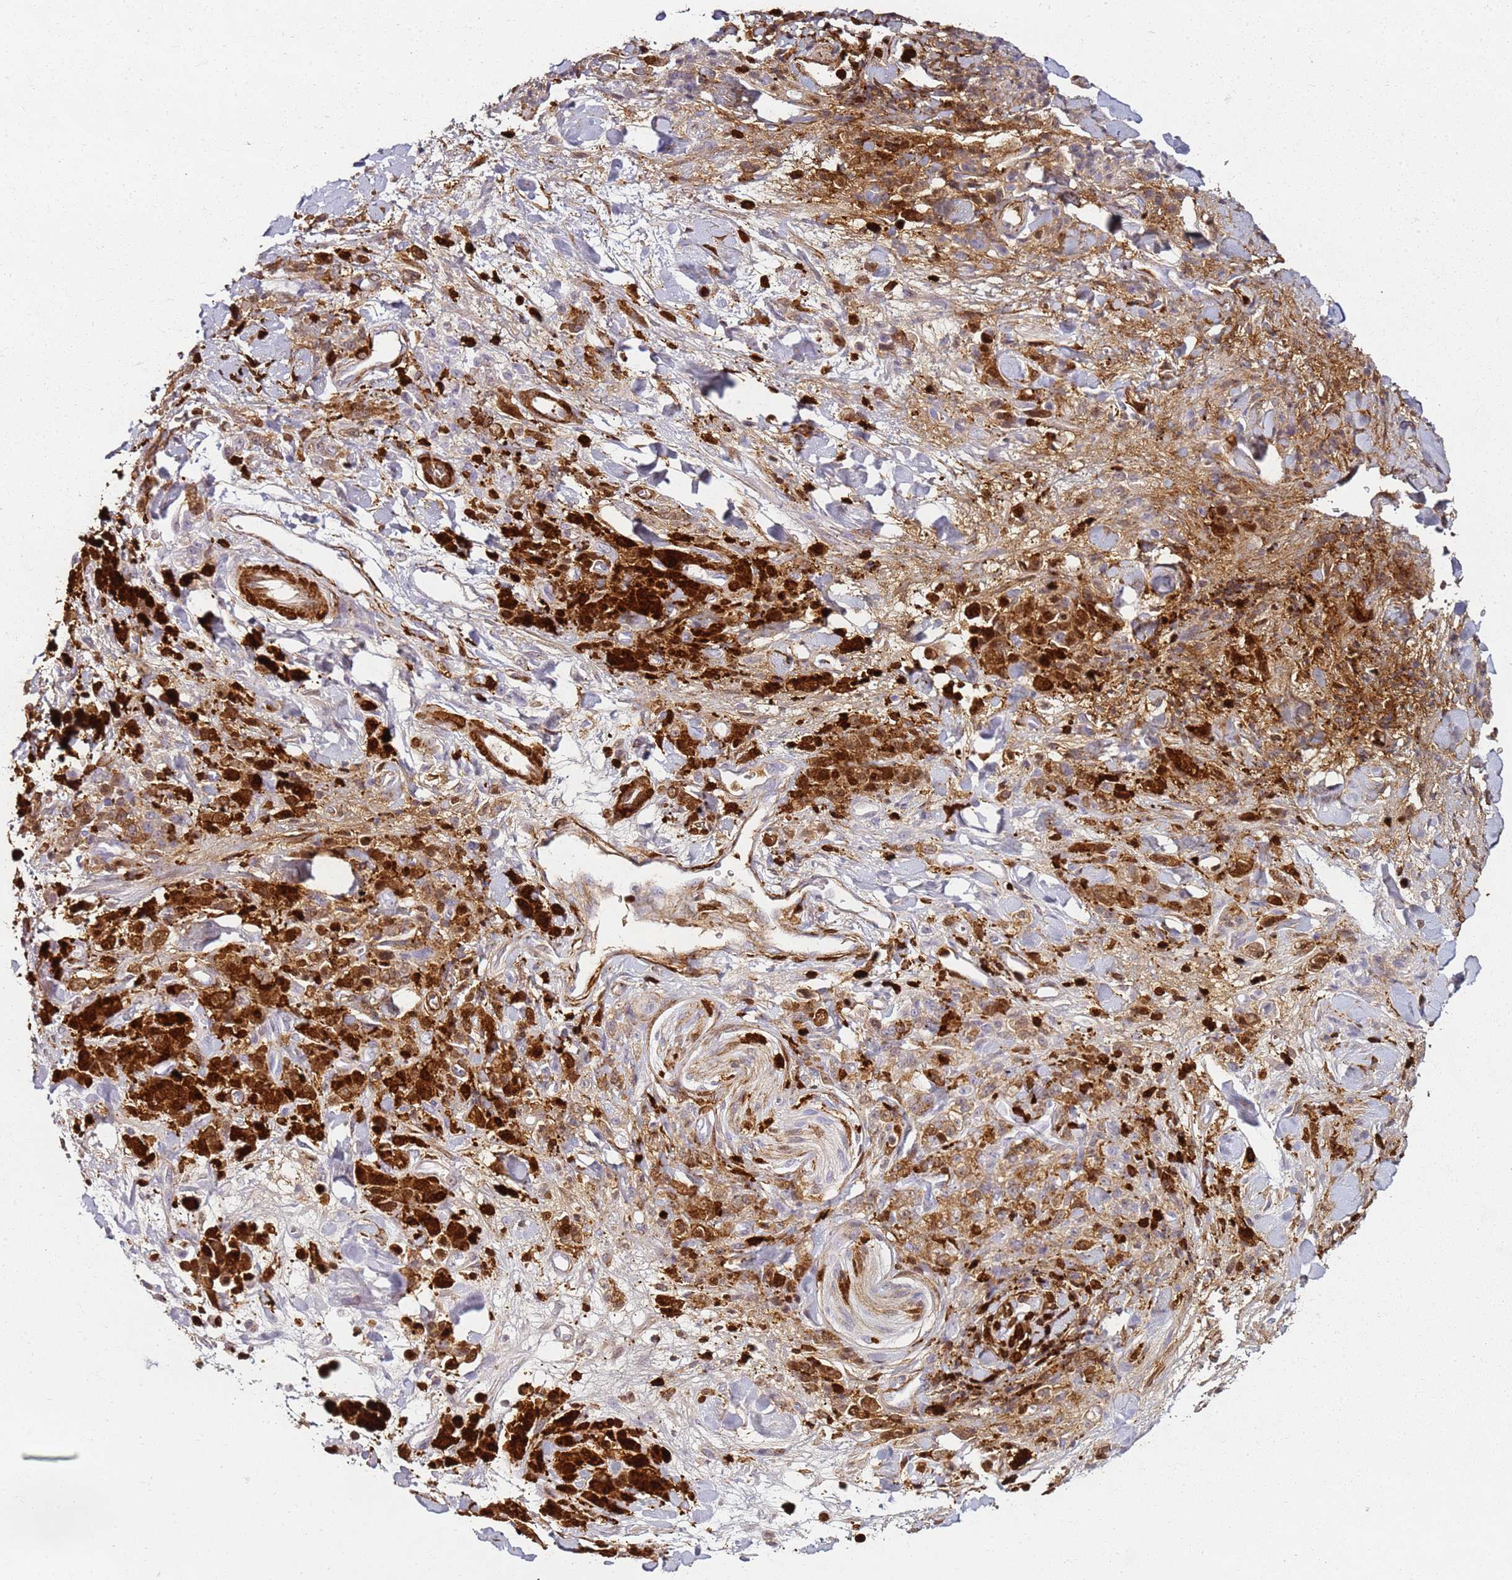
{"staining": {"intensity": "weak", "quantity": "25%-75%", "location": "cytoplasmic/membranous"}, "tissue": "stomach cancer", "cell_type": "Tumor cells", "image_type": "cancer", "snomed": [{"axis": "morphology", "description": "Normal tissue, NOS"}, {"axis": "morphology", "description": "Adenocarcinoma, NOS"}, {"axis": "topography", "description": "Stomach"}], "caption": "Protein staining shows weak cytoplasmic/membranous positivity in about 25%-75% of tumor cells in stomach cancer.", "gene": "S100A4", "patient": {"sex": "male", "age": 82}}